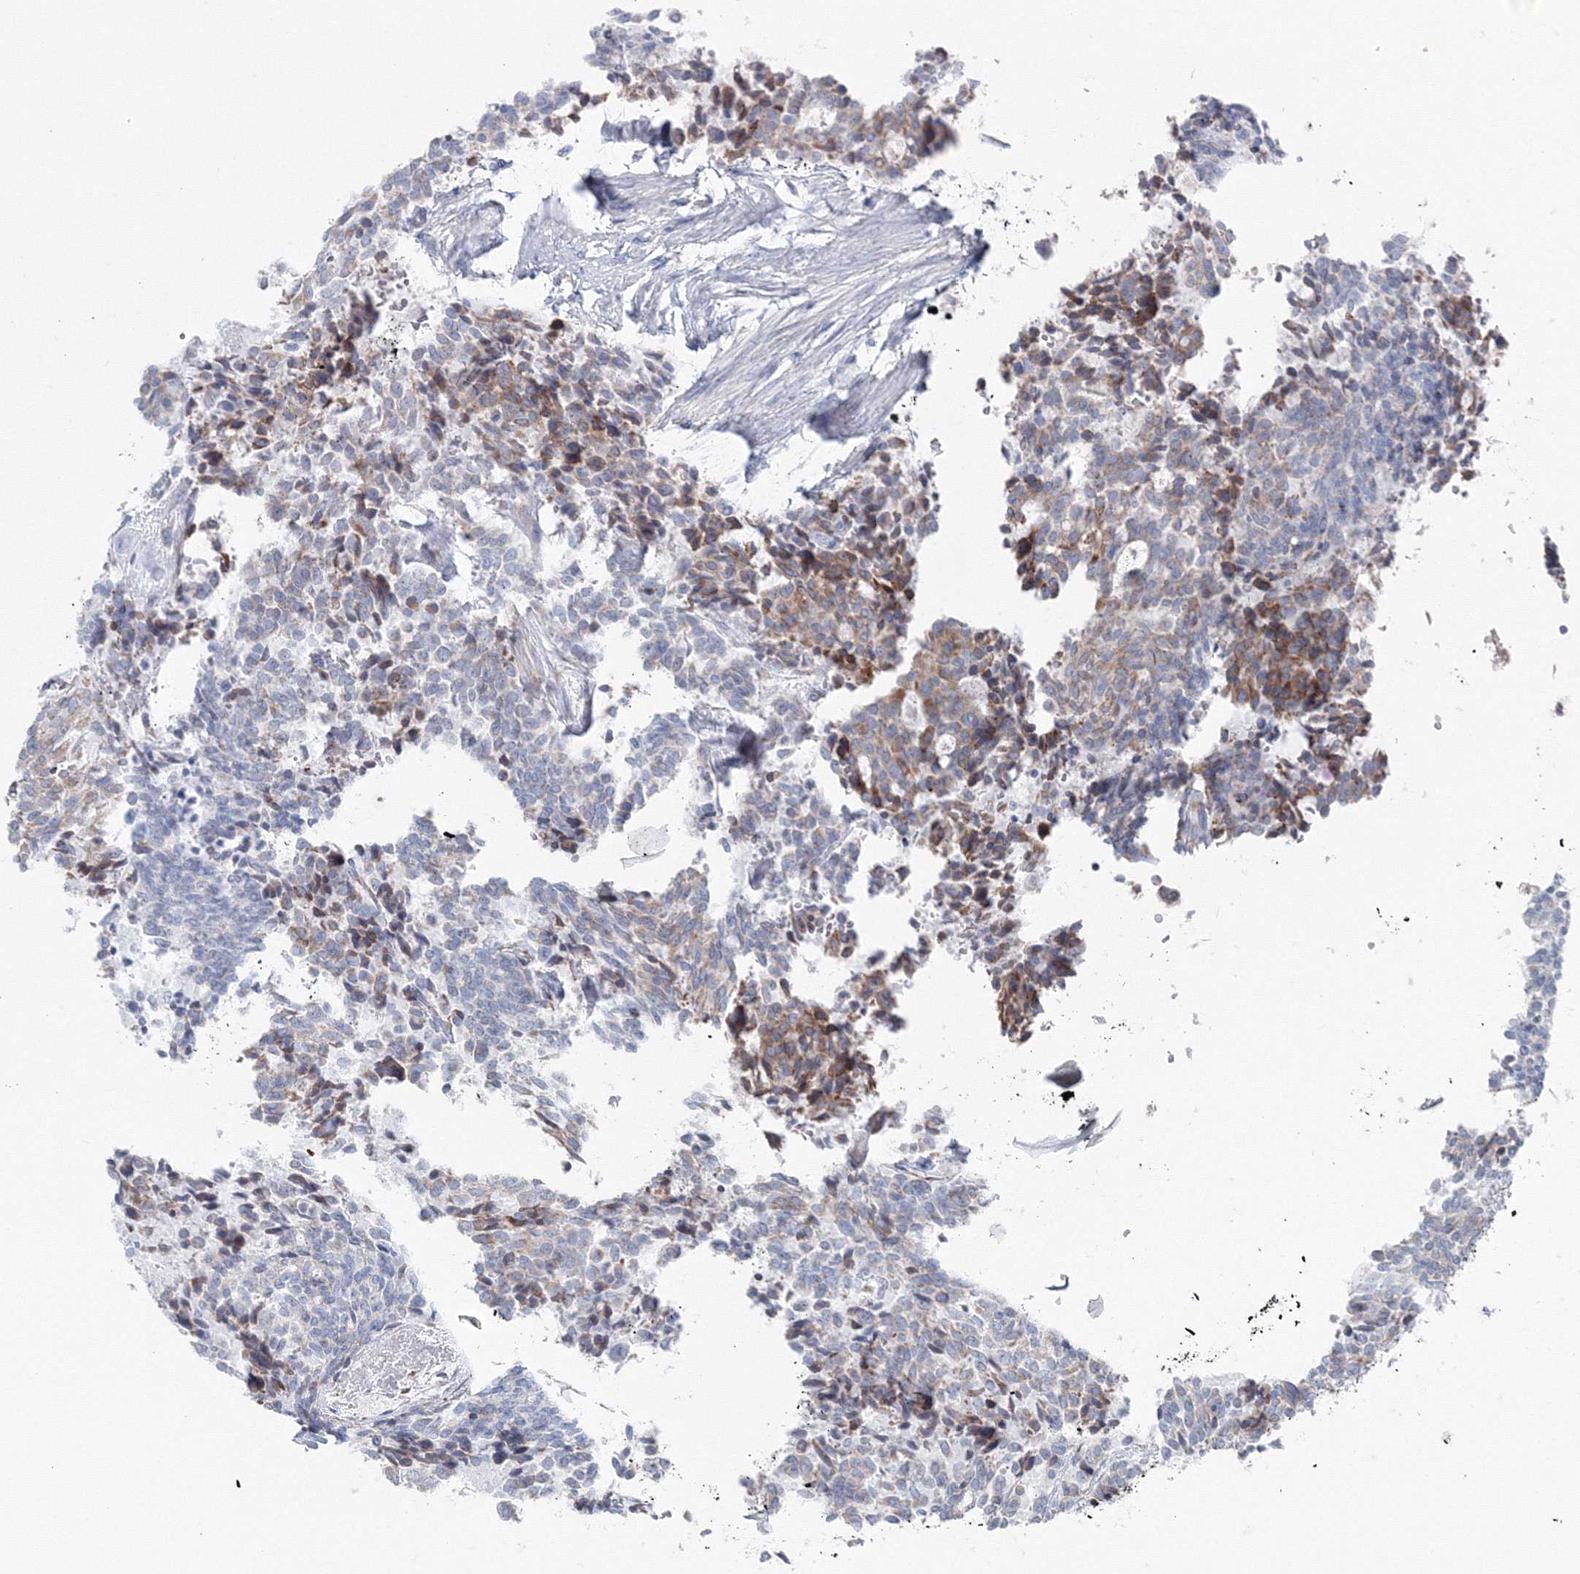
{"staining": {"intensity": "weak", "quantity": "<25%", "location": "cytoplasmic/membranous"}, "tissue": "carcinoid", "cell_type": "Tumor cells", "image_type": "cancer", "snomed": [{"axis": "morphology", "description": "Carcinoid, malignant, NOS"}, {"axis": "topography", "description": "Pancreas"}], "caption": "This is an IHC micrograph of carcinoid. There is no expression in tumor cells.", "gene": "RCN1", "patient": {"sex": "female", "age": 54}}